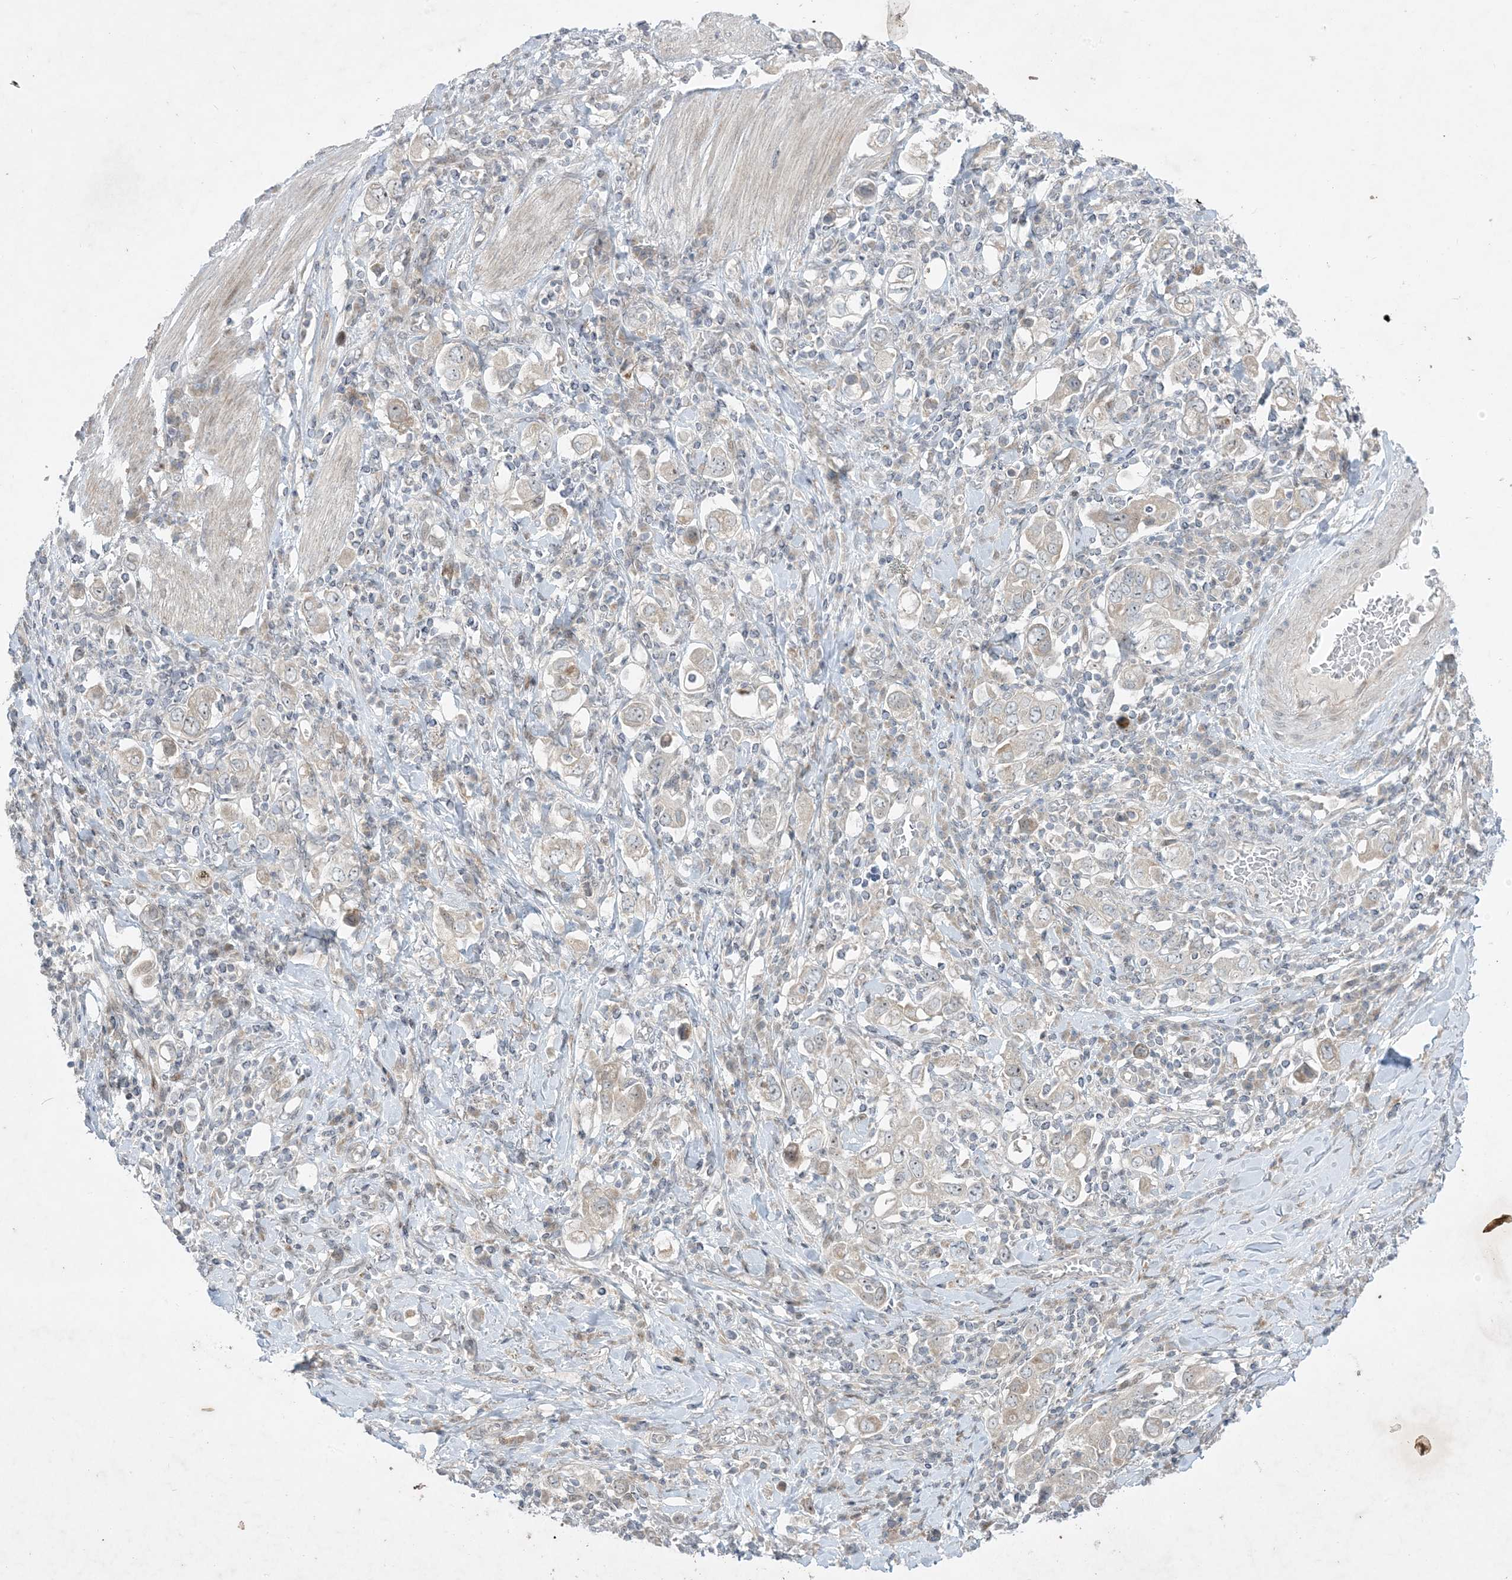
{"staining": {"intensity": "negative", "quantity": "none", "location": "none"}, "tissue": "stomach cancer", "cell_type": "Tumor cells", "image_type": "cancer", "snomed": [{"axis": "morphology", "description": "Adenocarcinoma, NOS"}, {"axis": "topography", "description": "Stomach, upper"}], "caption": "Tumor cells are negative for protein expression in human adenocarcinoma (stomach).", "gene": "SOGA3", "patient": {"sex": "male", "age": 62}}